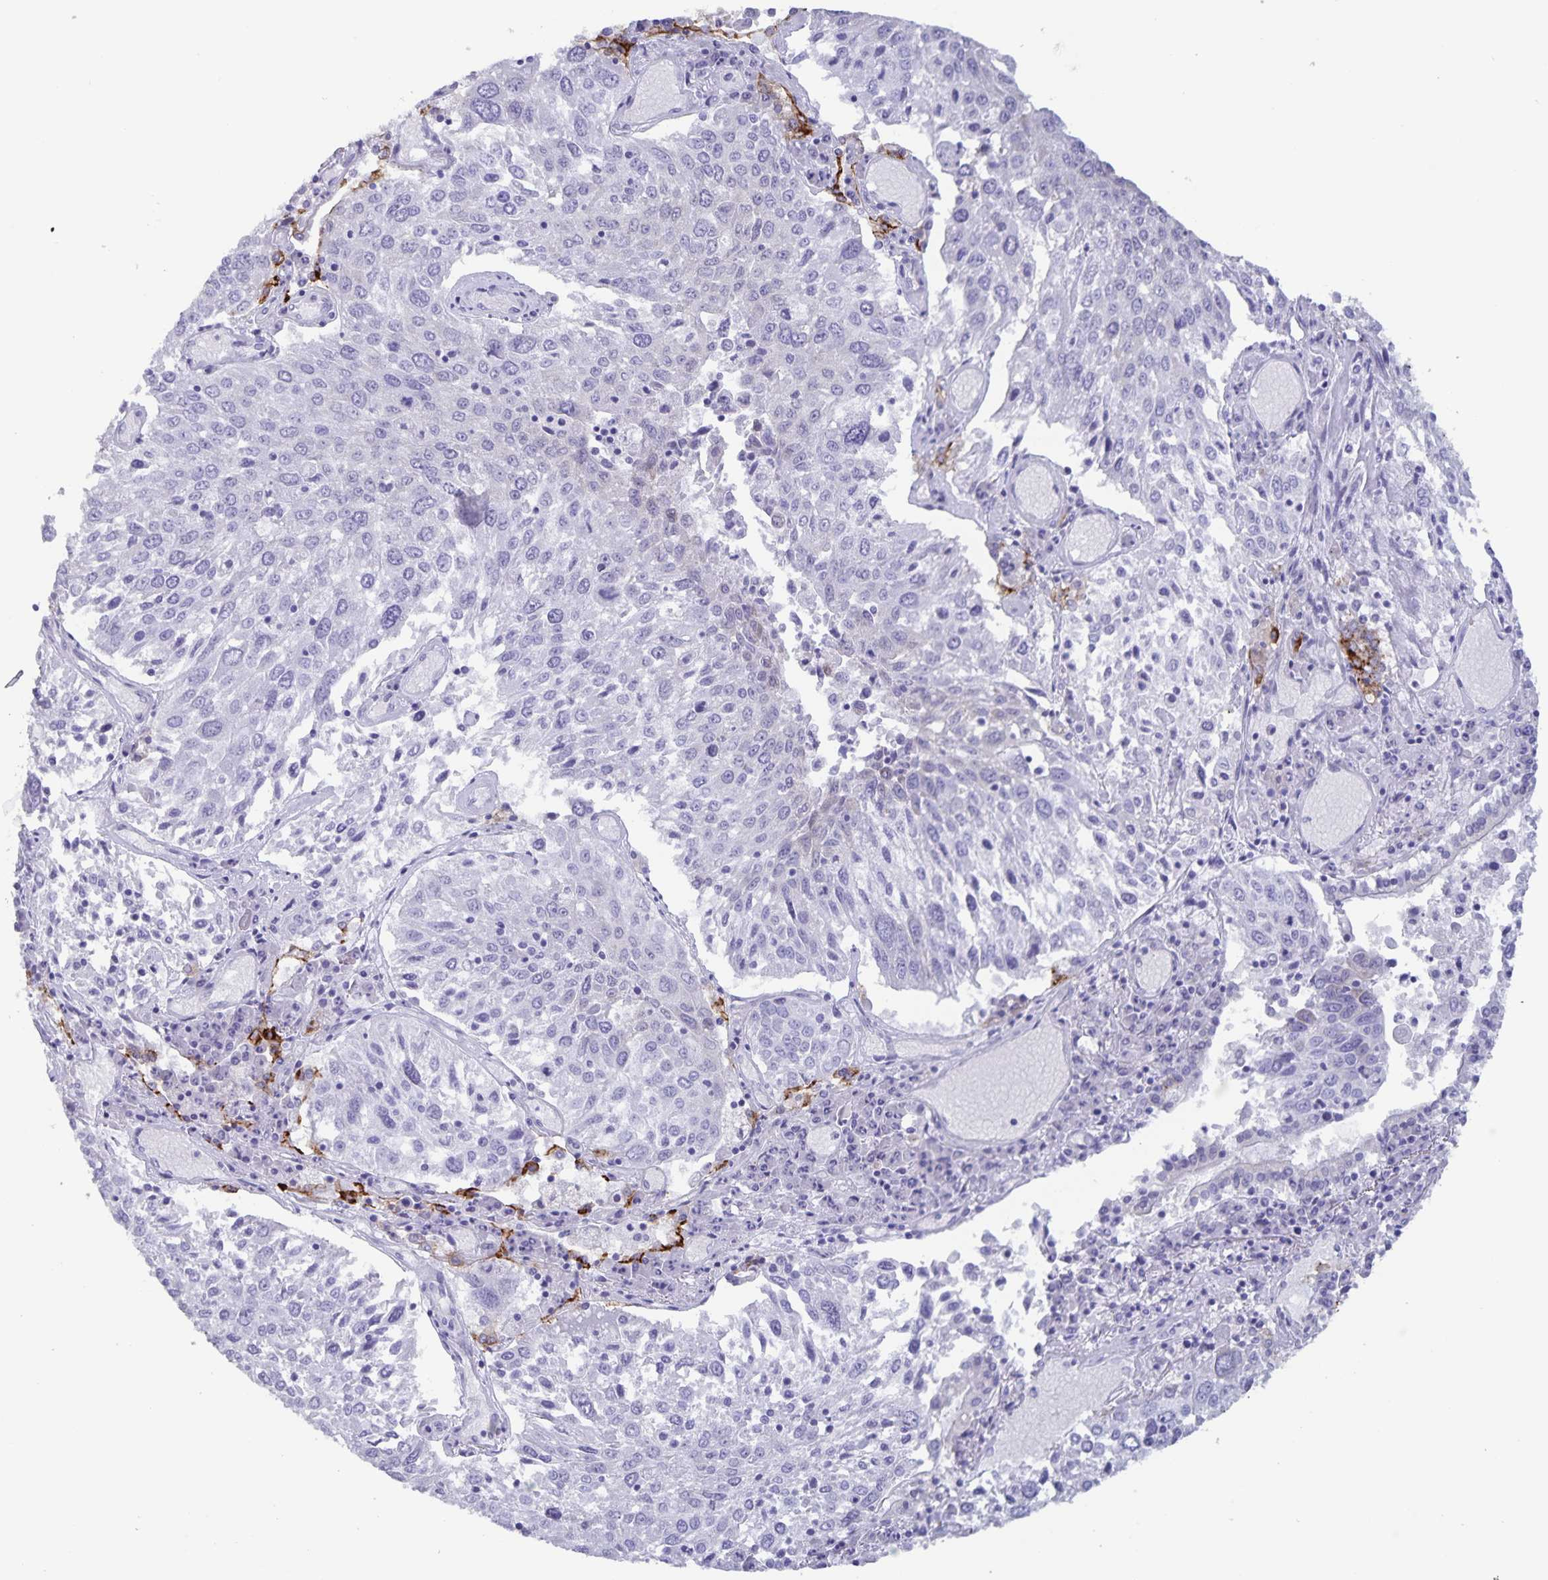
{"staining": {"intensity": "negative", "quantity": "none", "location": "none"}, "tissue": "lung cancer", "cell_type": "Tumor cells", "image_type": "cancer", "snomed": [{"axis": "morphology", "description": "Squamous cell carcinoma, NOS"}, {"axis": "topography", "description": "Lung"}], "caption": "The immunohistochemistry (IHC) histopathology image has no significant expression in tumor cells of squamous cell carcinoma (lung) tissue.", "gene": "AQP4", "patient": {"sex": "male", "age": 65}}